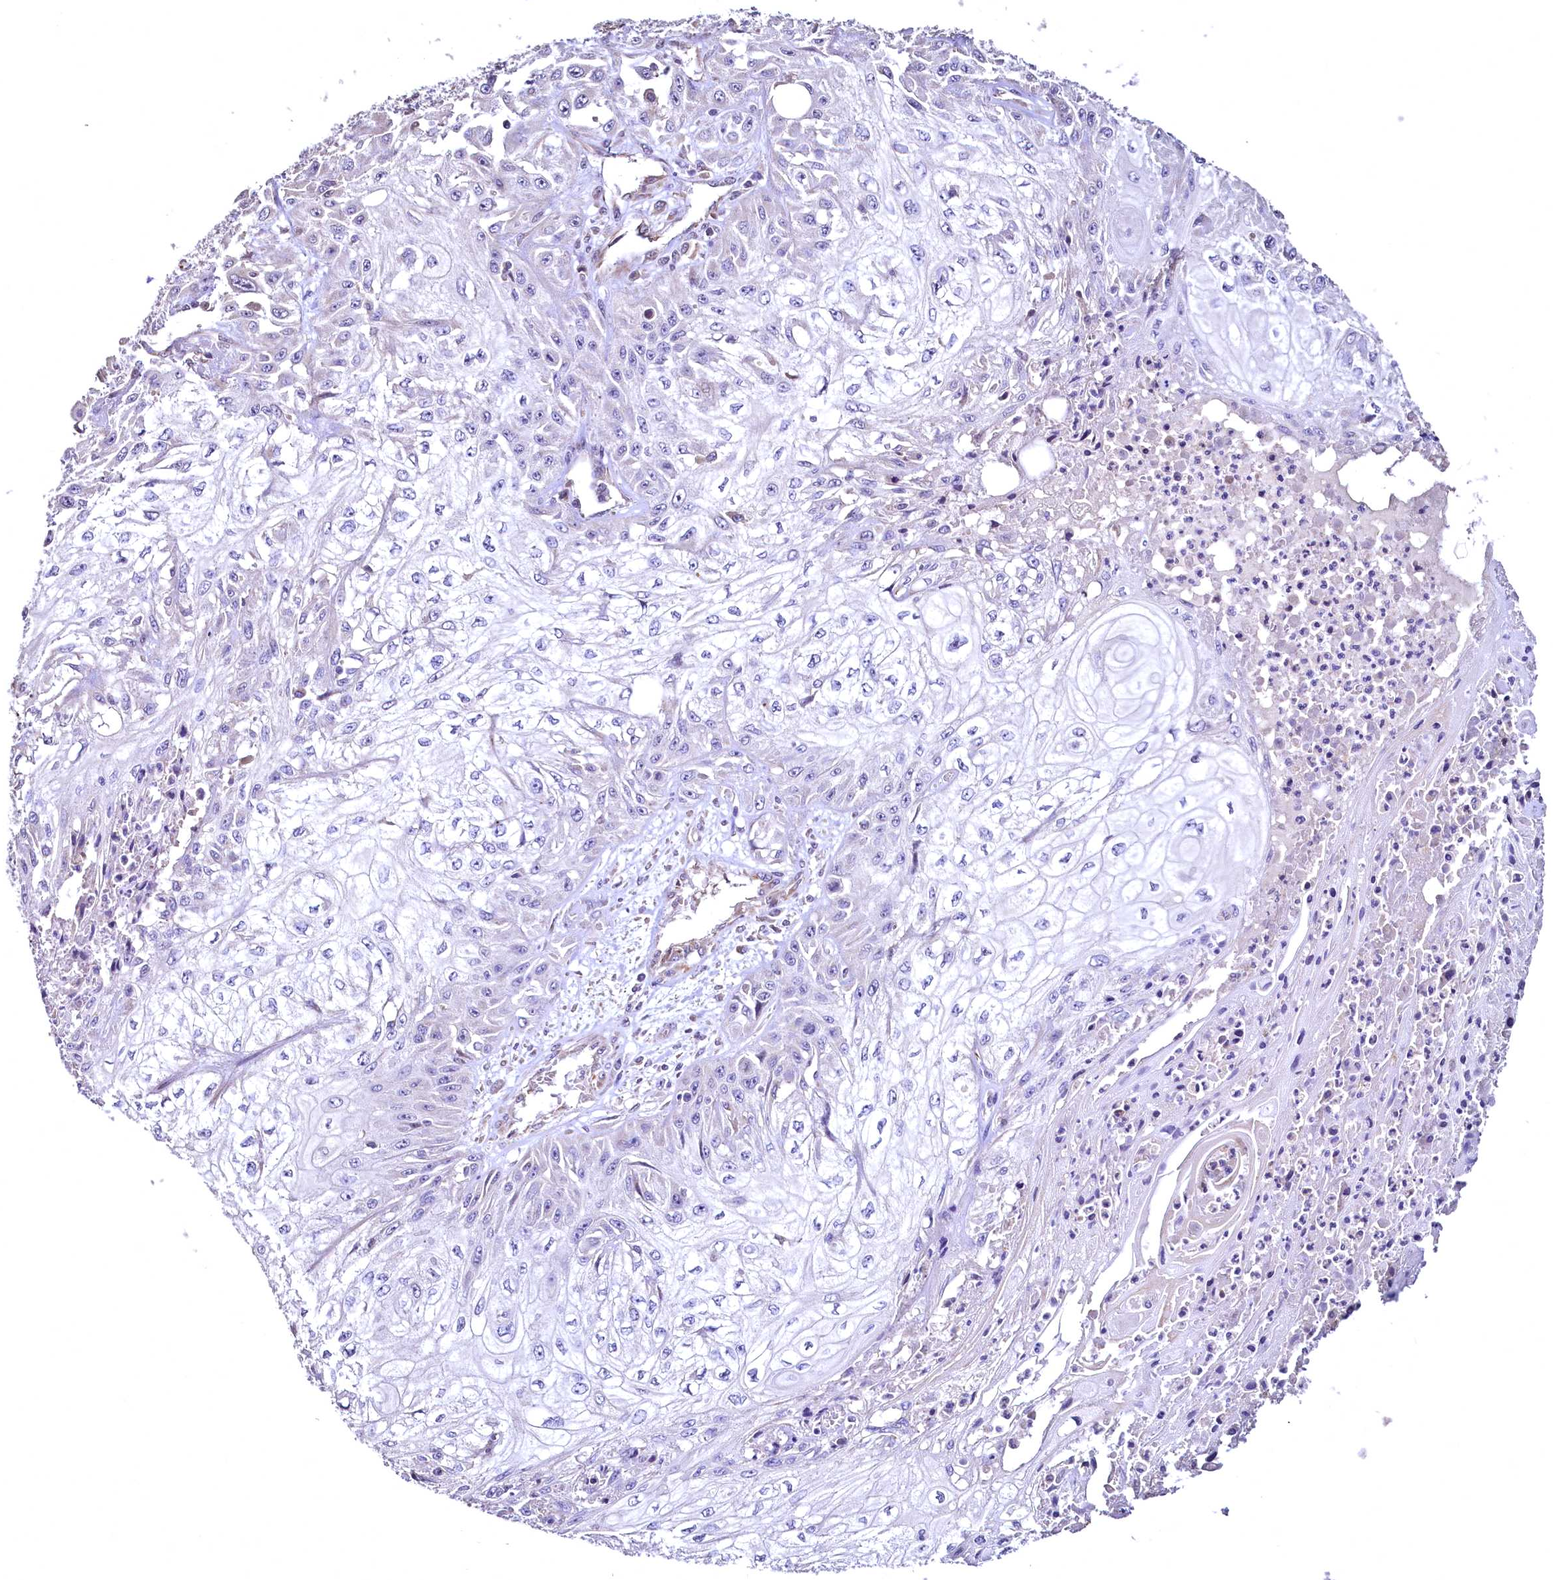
{"staining": {"intensity": "negative", "quantity": "none", "location": "none"}, "tissue": "skin cancer", "cell_type": "Tumor cells", "image_type": "cancer", "snomed": [{"axis": "morphology", "description": "Squamous cell carcinoma, NOS"}, {"axis": "morphology", "description": "Squamous cell carcinoma, metastatic, NOS"}, {"axis": "topography", "description": "Skin"}, {"axis": "topography", "description": "Lymph node"}], "caption": "Micrograph shows no significant protein expression in tumor cells of metastatic squamous cell carcinoma (skin).", "gene": "TBCEL", "patient": {"sex": "male", "age": 75}}